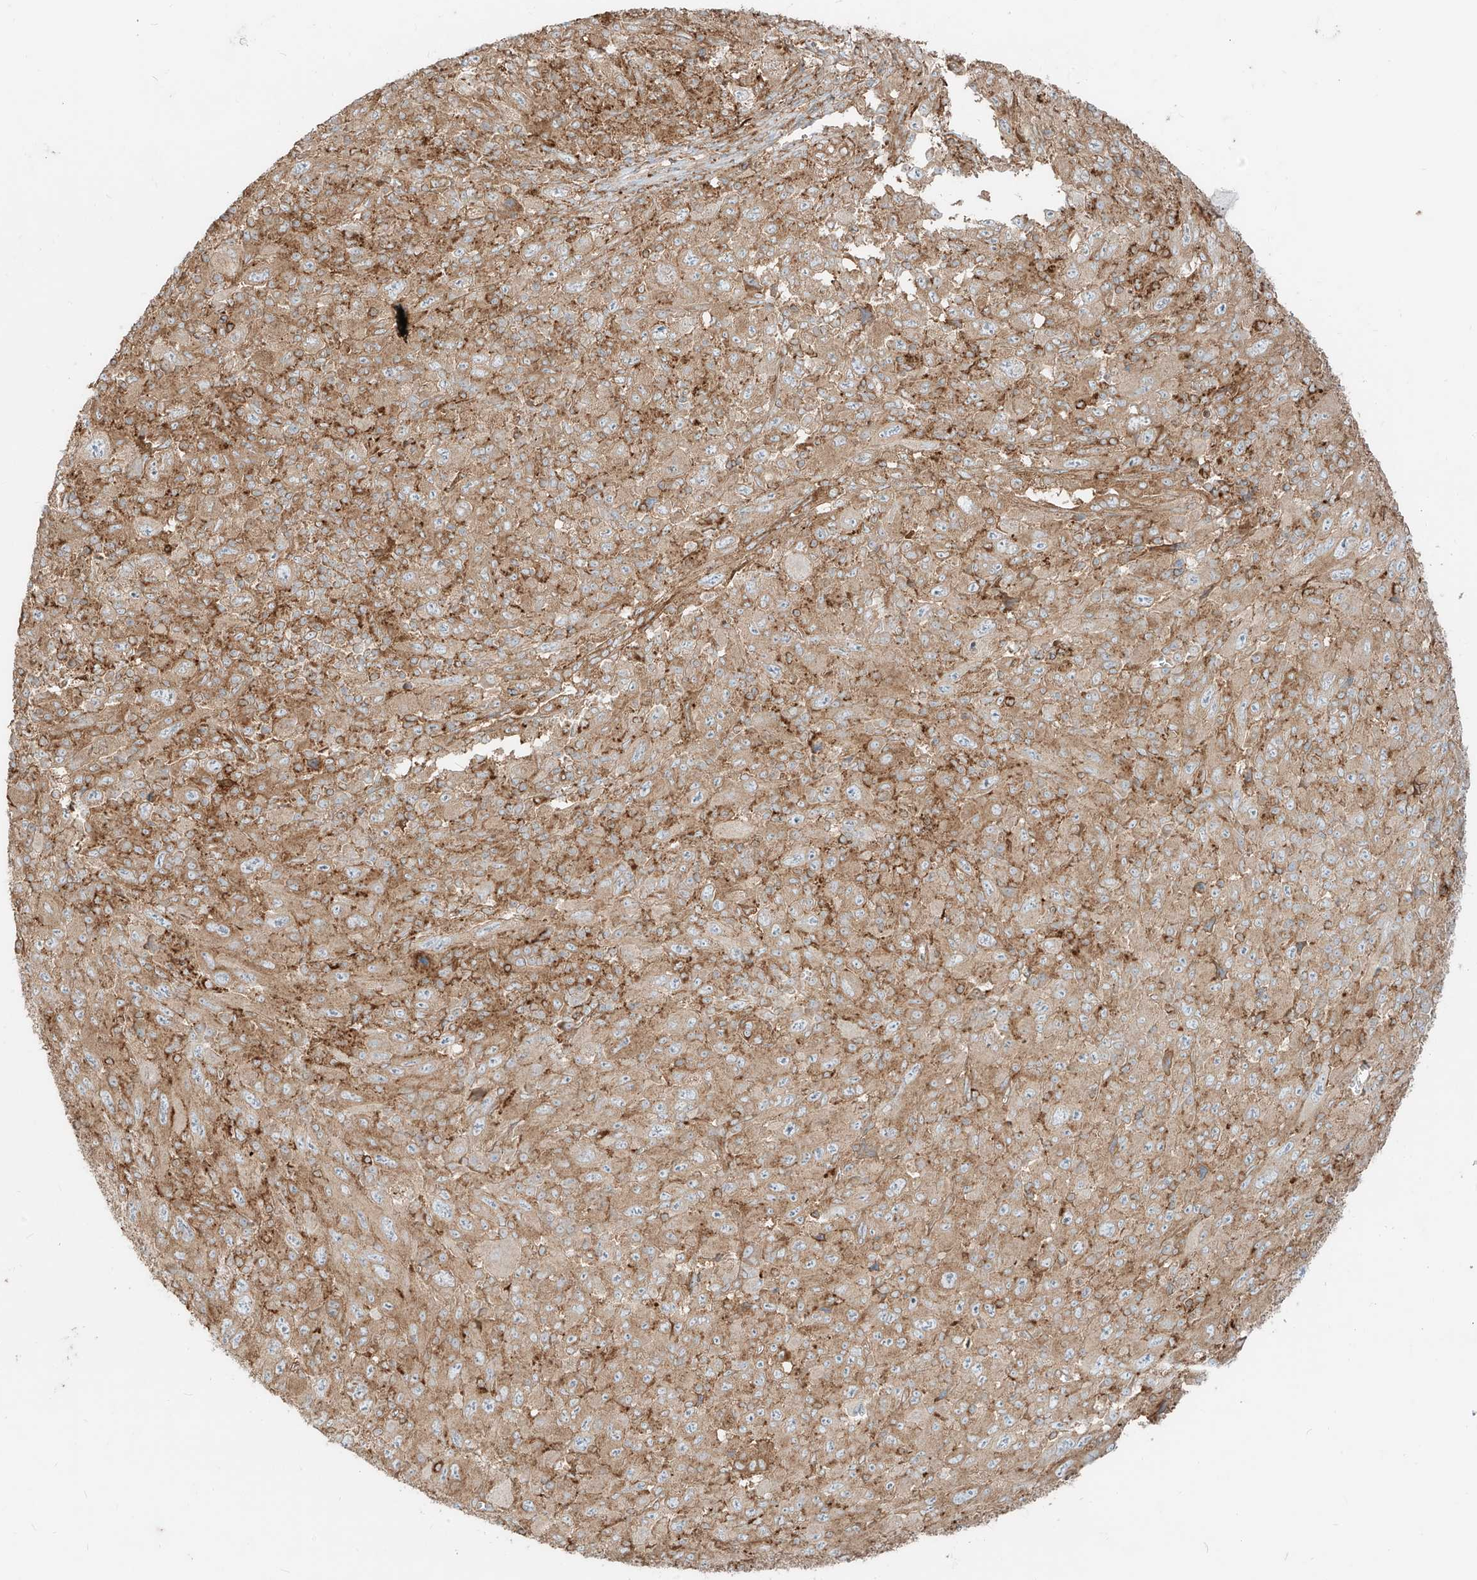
{"staining": {"intensity": "moderate", "quantity": ">75%", "location": "cytoplasmic/membranous"}, "tissue": "melanoma", "cell_type": "Tumor cells", "image_type": "cancer", "snomed": [{"axis": "morphology", "description": "Malignant melanoma, Metastatic site"}, {"axis": "topography", "description": "Skin"}], "caption": "Immunohistochemistry (IHC) micrograph of neoplastic tissue: malignant melanoma (metastatic site) stained using immunohistochemistry (IHC) demonstrates medium levels of moderate protein expression localized specifically in the cytoplasmic/membranous of tumor cells, appearing as a cytoplasmic/membranous brown color.", "gene": "CCDC115", "patient": {"sex": "female", "age": 56}}